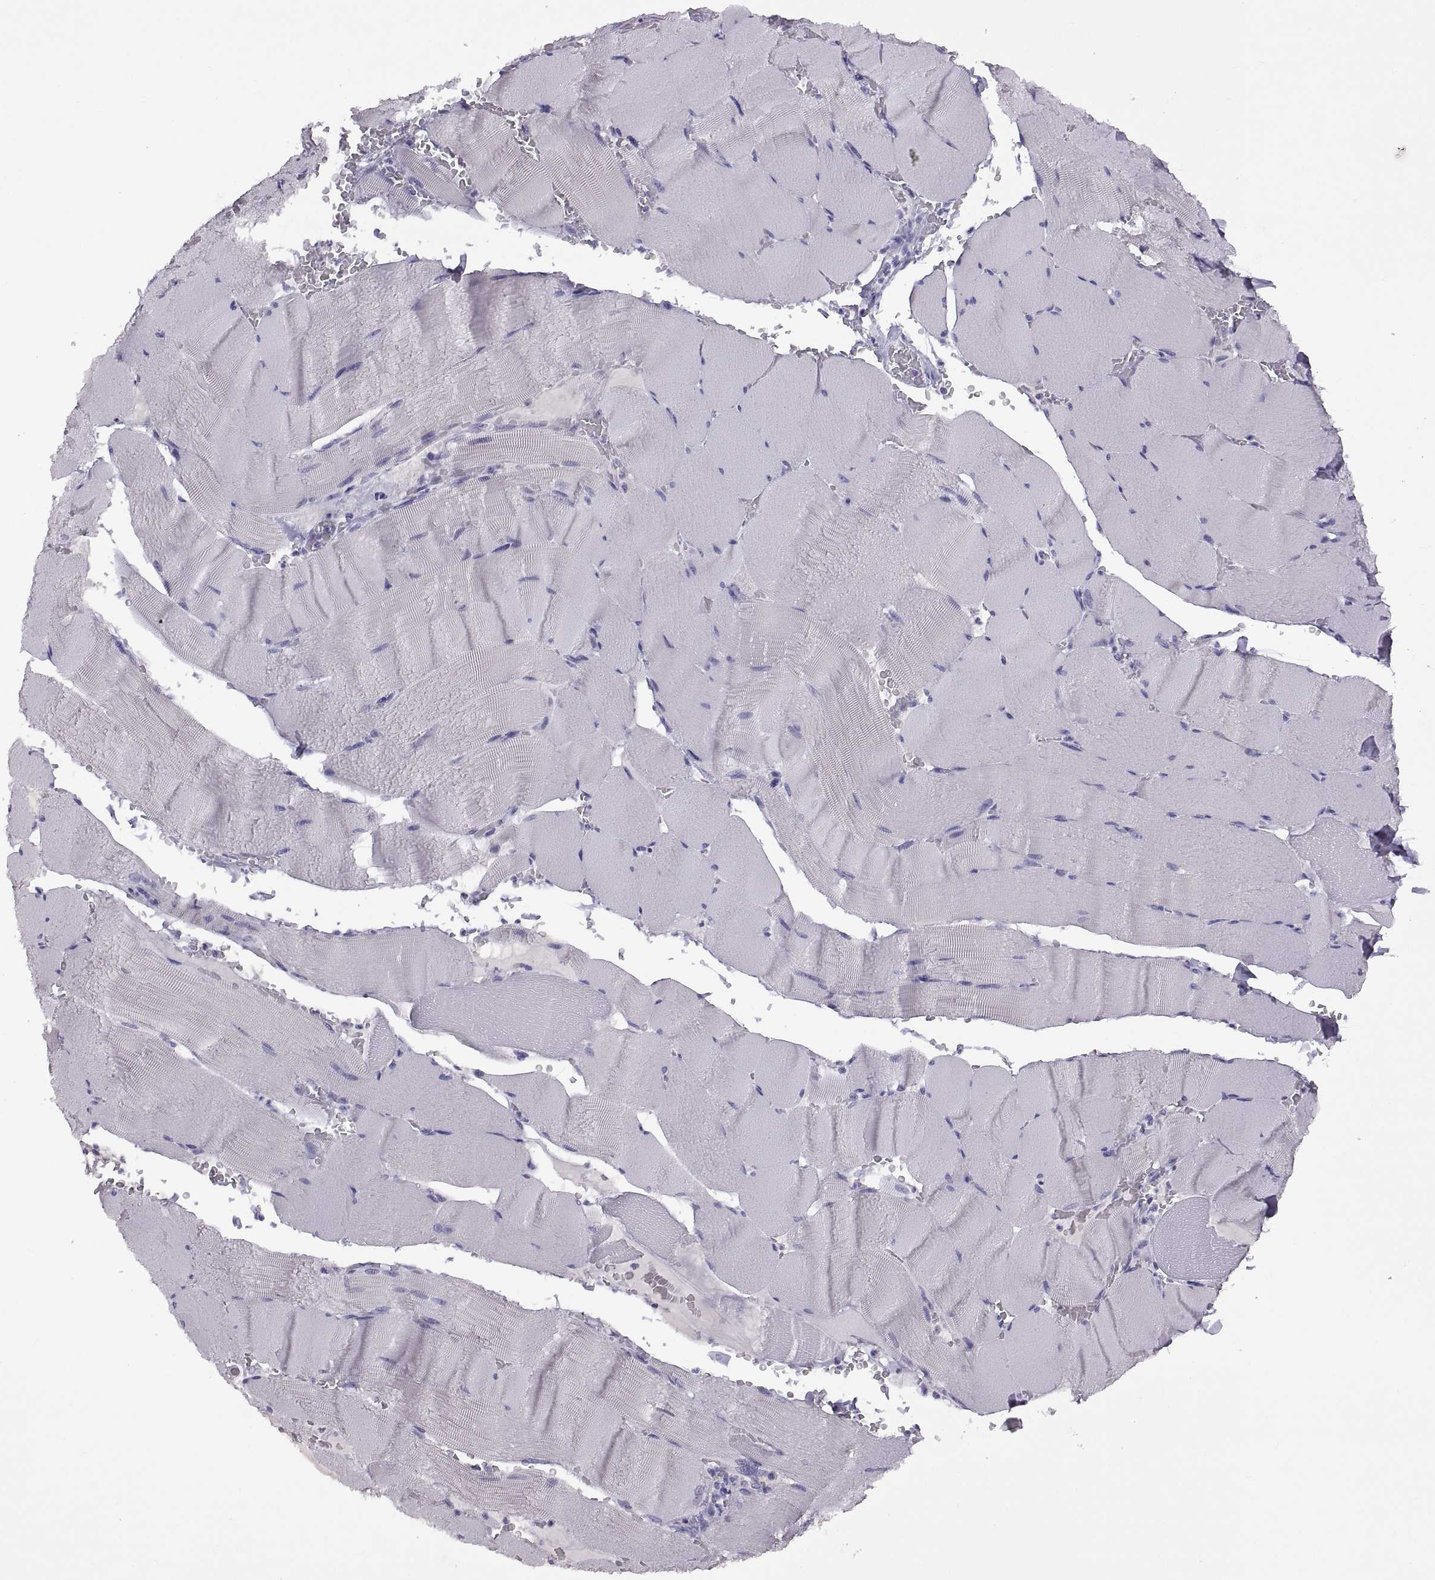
{"staining": {"intensity": "negative", "quantity": "none", "location": "none"}, "tissue": "skeletal muscle", "cell_type": "Myocytes", "image_type": "normal", "snomed": [{"axis": "morphology", "description": "Normal tissue, NOS"}, {"axis": "topography", "description": "Skeletal muscle"}], "caption": "Immunohistochemistry (IHC) image of unremarkable skeletal muscle: human skeletal muscle stained with DAB shows no significant protein positivity in myocytes.", "gene": "RDM1", "patient": {"sex": "male", "age": 56}}